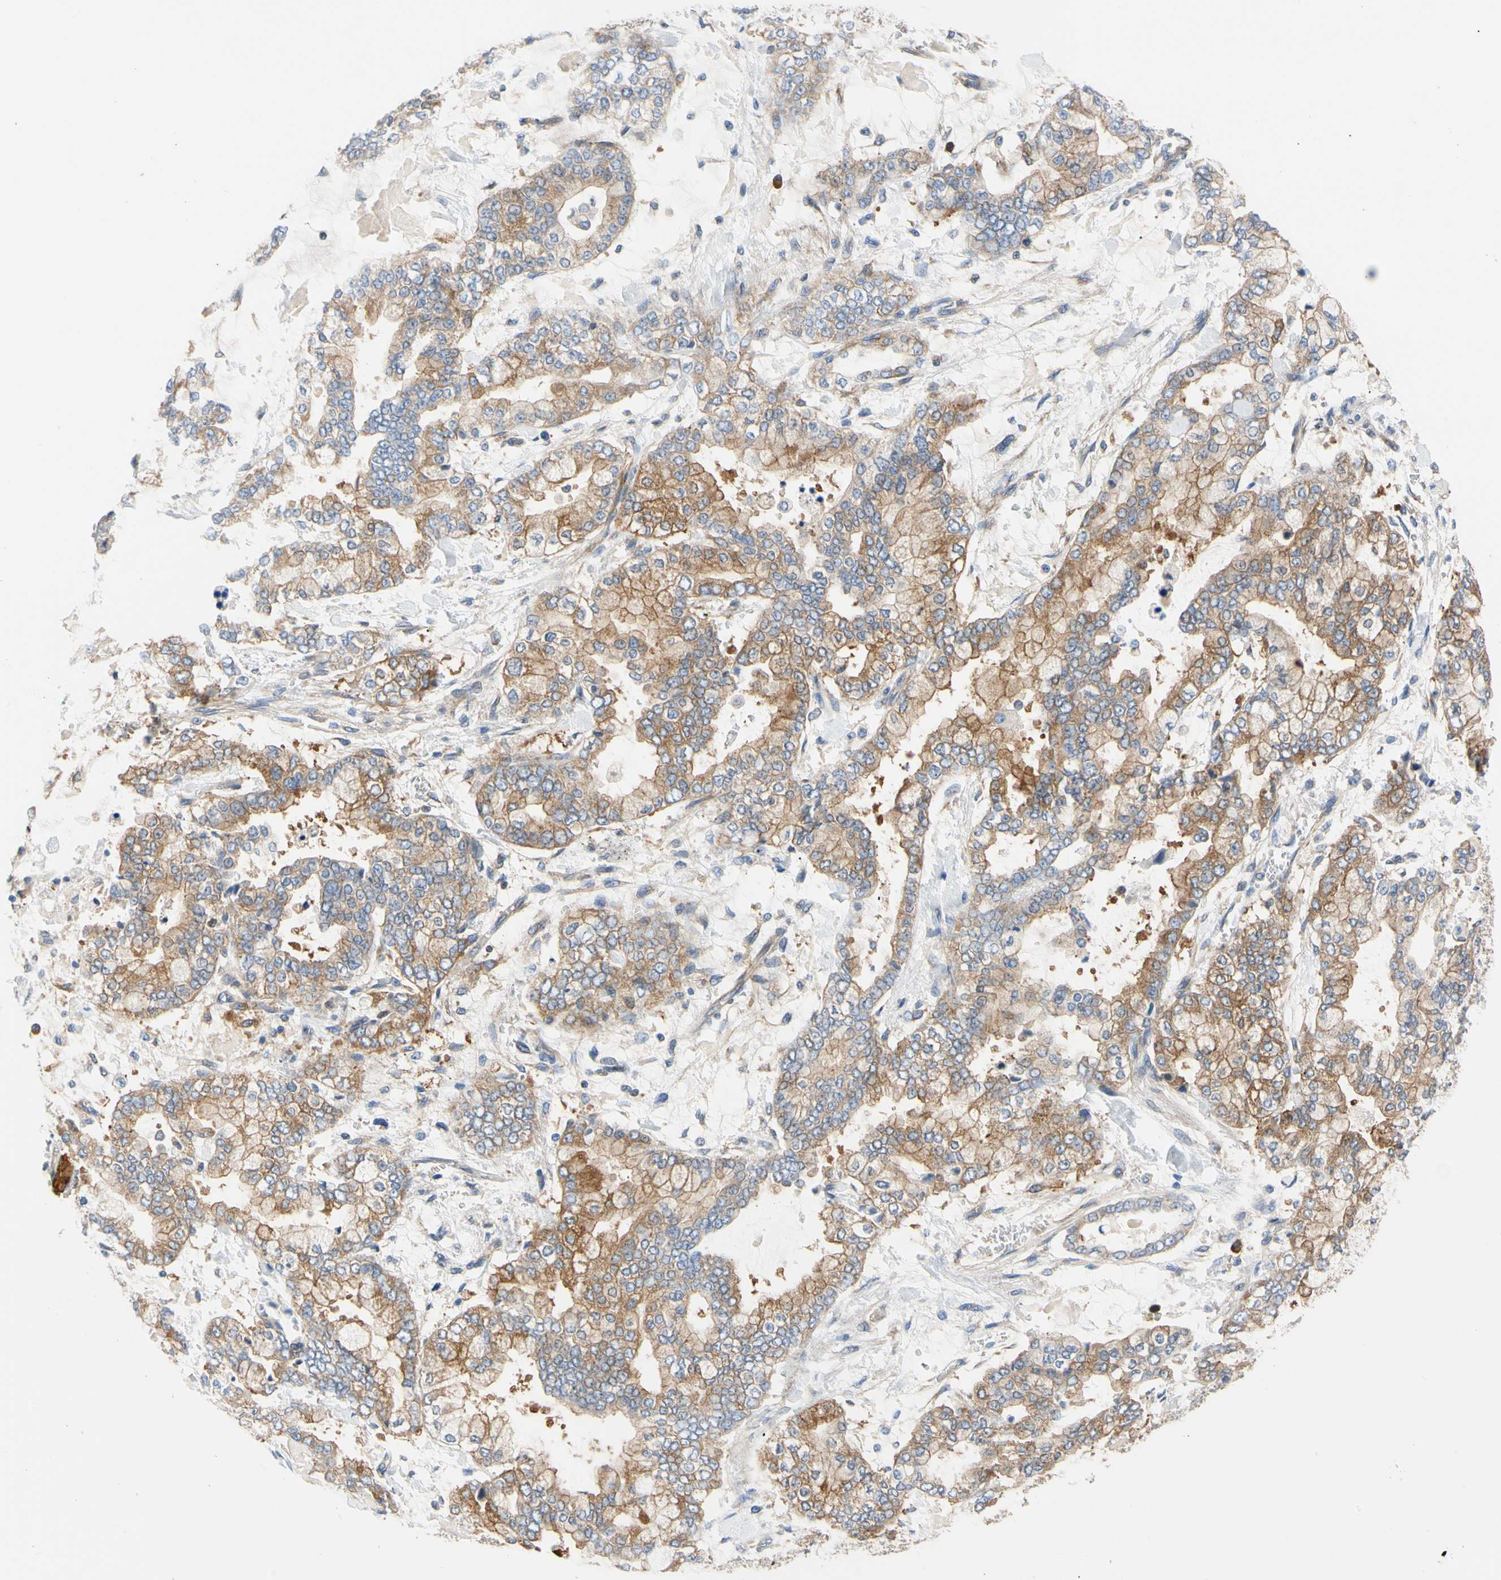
{"staining": {"intensity": "moderate", "quantity": ">75%", "location": "cytoplasmic/membranous"}, "tissue": "stomach cancer", "cell_type": "Tumor cells", "image_type": "cancer", "snomed": [{"axis": "morphology", "description": "Normal tissue, NOS"}, {"axis": "morphology", "description": "Adenocarcinoma, NOS"}, {"axis": "topography", "description": "Stomach, upper"}, {"axis": "topography", "description": "Stomach"}], "caption": "Protein expression analysis of human stomach adenocarcinoma reveals moderate cytoplasmic/membranous expression in about >75% of tumor cells.", "gene": "GPHN", "patient": {"sex": "male", "age": 76}}